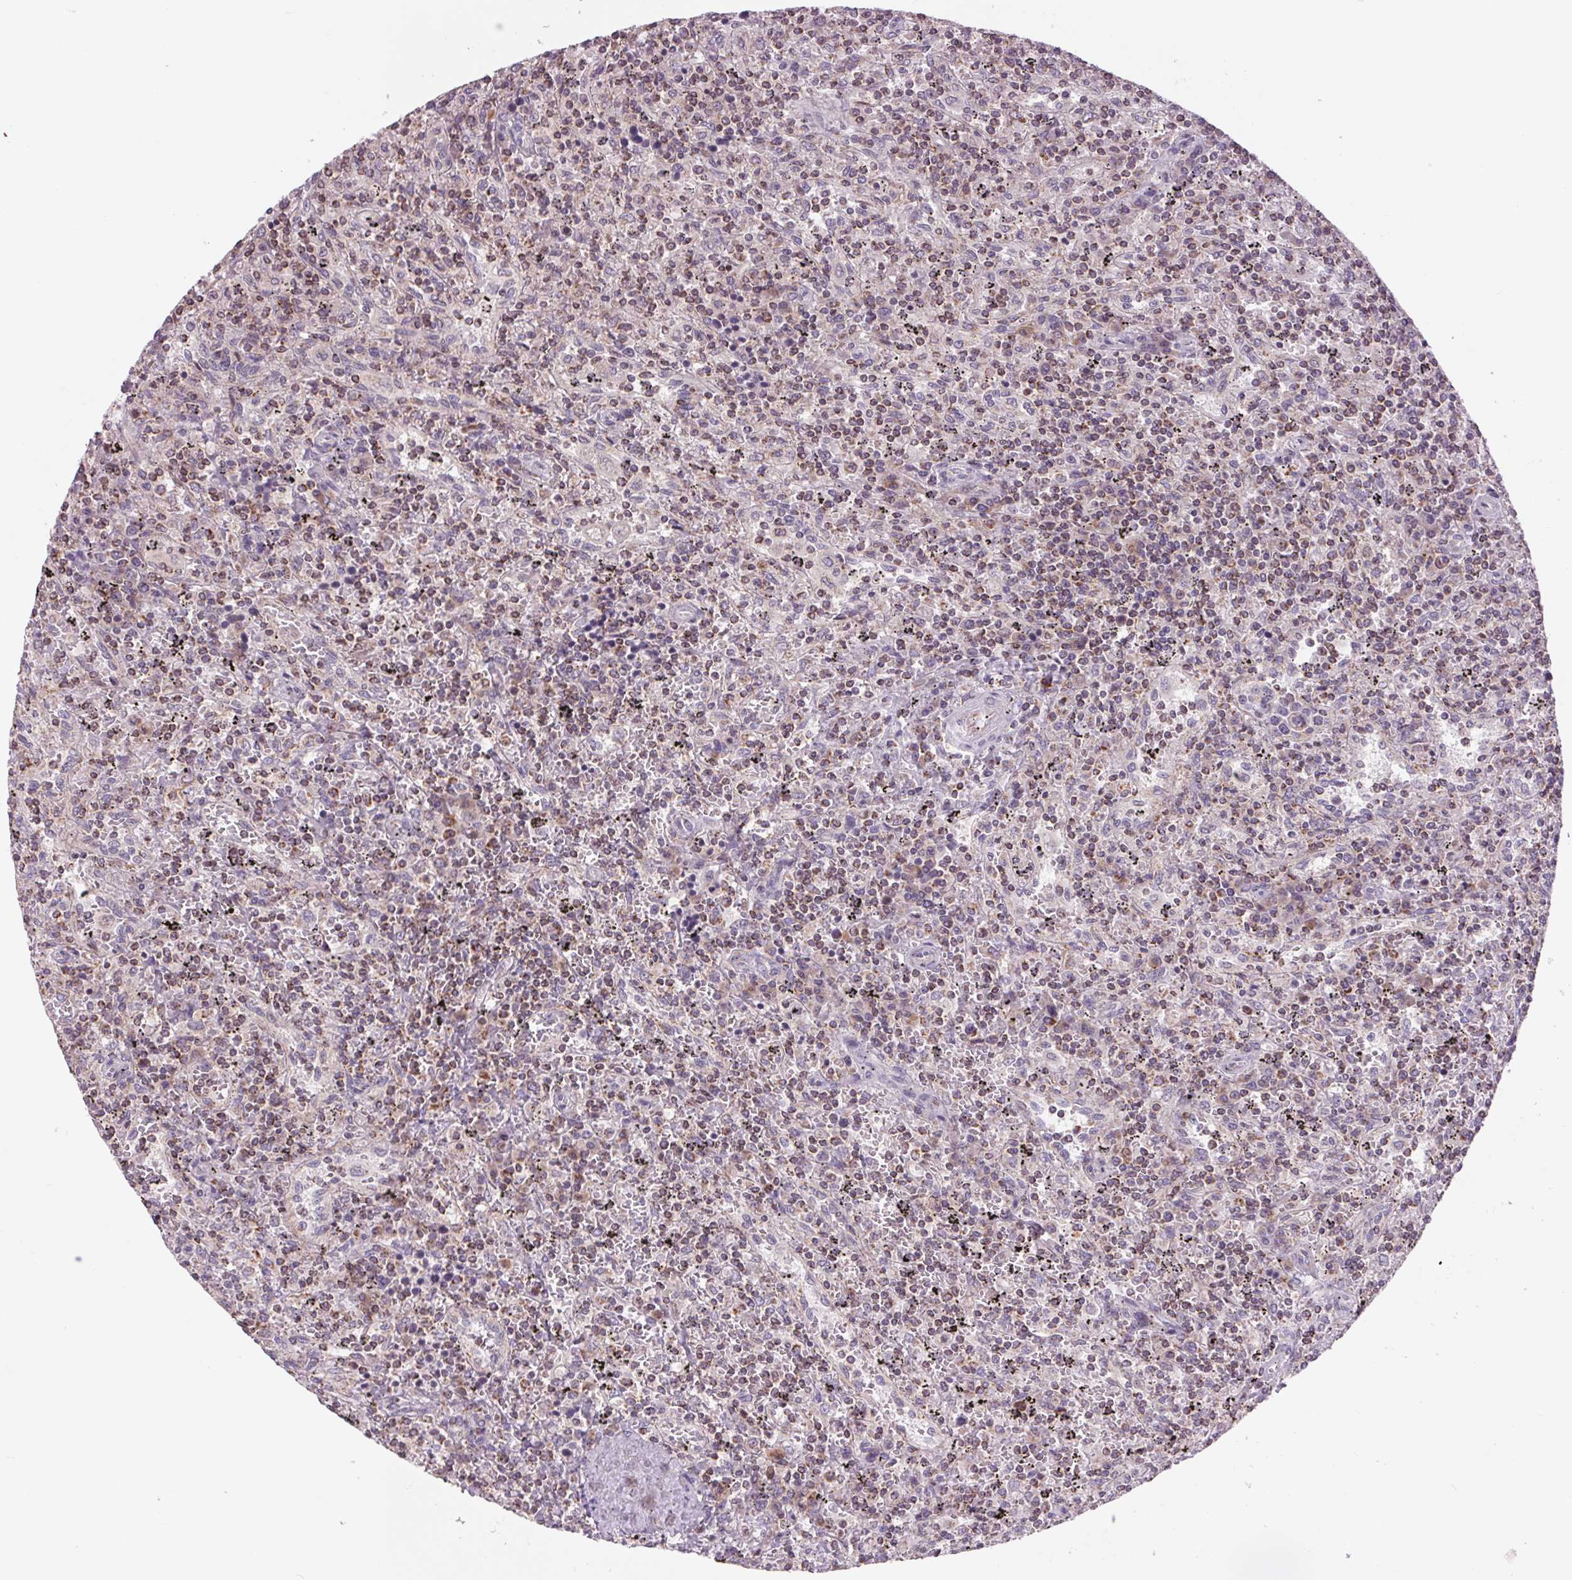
{"staining": {"intensity": "weak", "quantity": "<25%", "location": "cytoplasmic/membranous"}, "tissue": "lymphoma", "cell_type": "Tumor cells", "image_type": "cancer", "snomed": [{"axis": "morphology", "description": "Malignant lymphoma, non-Hodgkin's type, Low grade"}, {"axis": "topography", "description": "Spleen"}], "caption": "High magnification brightfield microscopy of lymphoma stained with DAB (brown) and counterstained with hematoxylin (blue): tumor cells show no significant staining.", "gene": "COX6A1", "patient": {"sex": "male", "age": 62}}